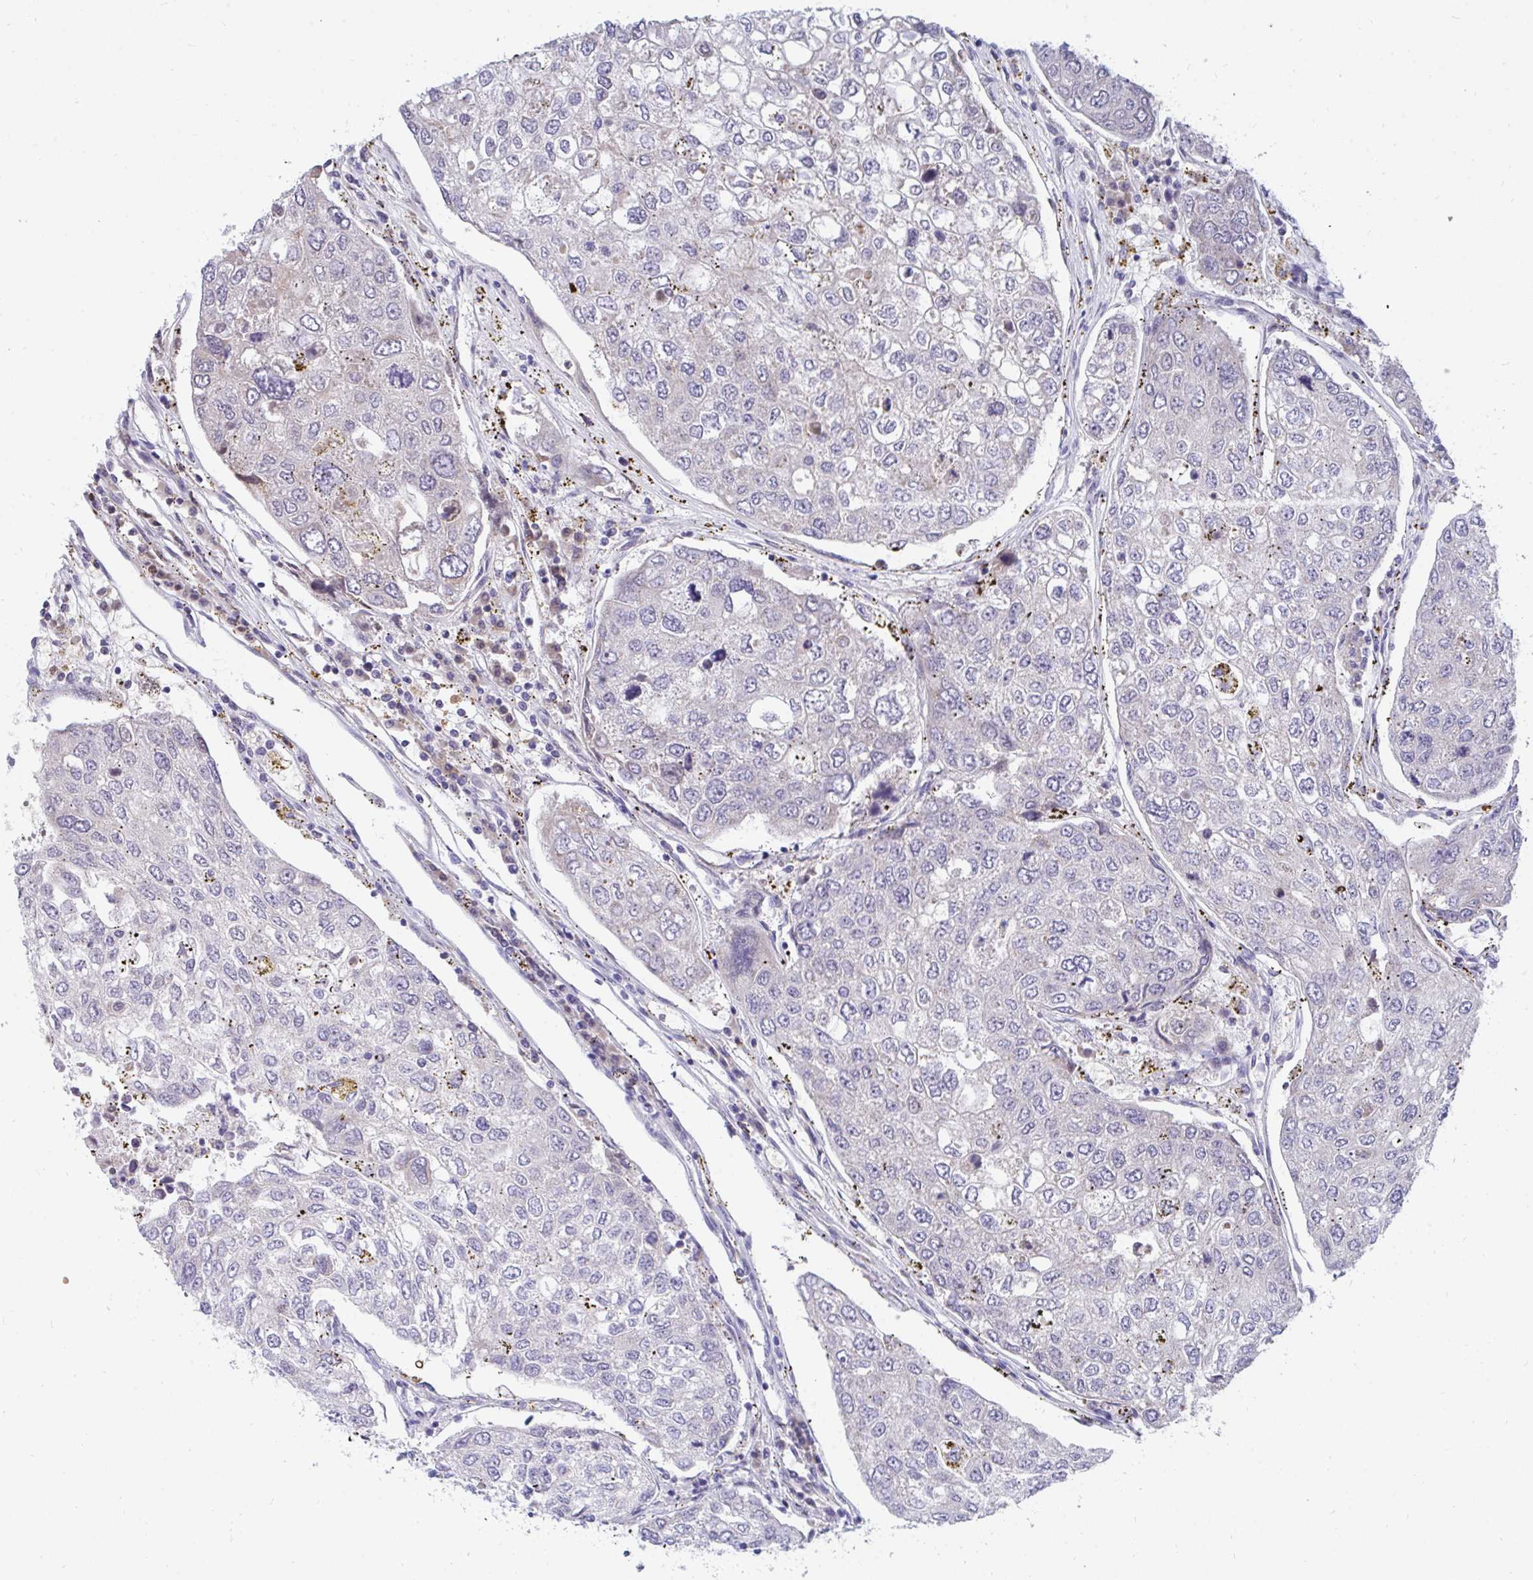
{"staining": {"intensity": "negative", "quantity": "none", "location": "none"}, "tissue": "urothelial cancer", "cell_type": "Tumor cells", "image_type": "cancer", "snomed": [{"axis": "morphology", "description": "Urothelial carcinoma, High grade"}, {"axis": "topography", "description": "Lymph node"}, {"axis": "topography", "description": "Urinary bladder"}], "caption": "Immunohistochemistry (IHC) photomicrograph of neoplastic tissue: urothelial cancer stained with DAB (3,3'-diaminobenzidine) displays no significant protein staining in tumor cells. The staining is performed using DAB (3,3'-diaminobenzidine) brown chromogen with nuclei counter-stained in using hematoxylin.", "gene": "MROH2B", "patient": {"sex": "male", "age": 51}}